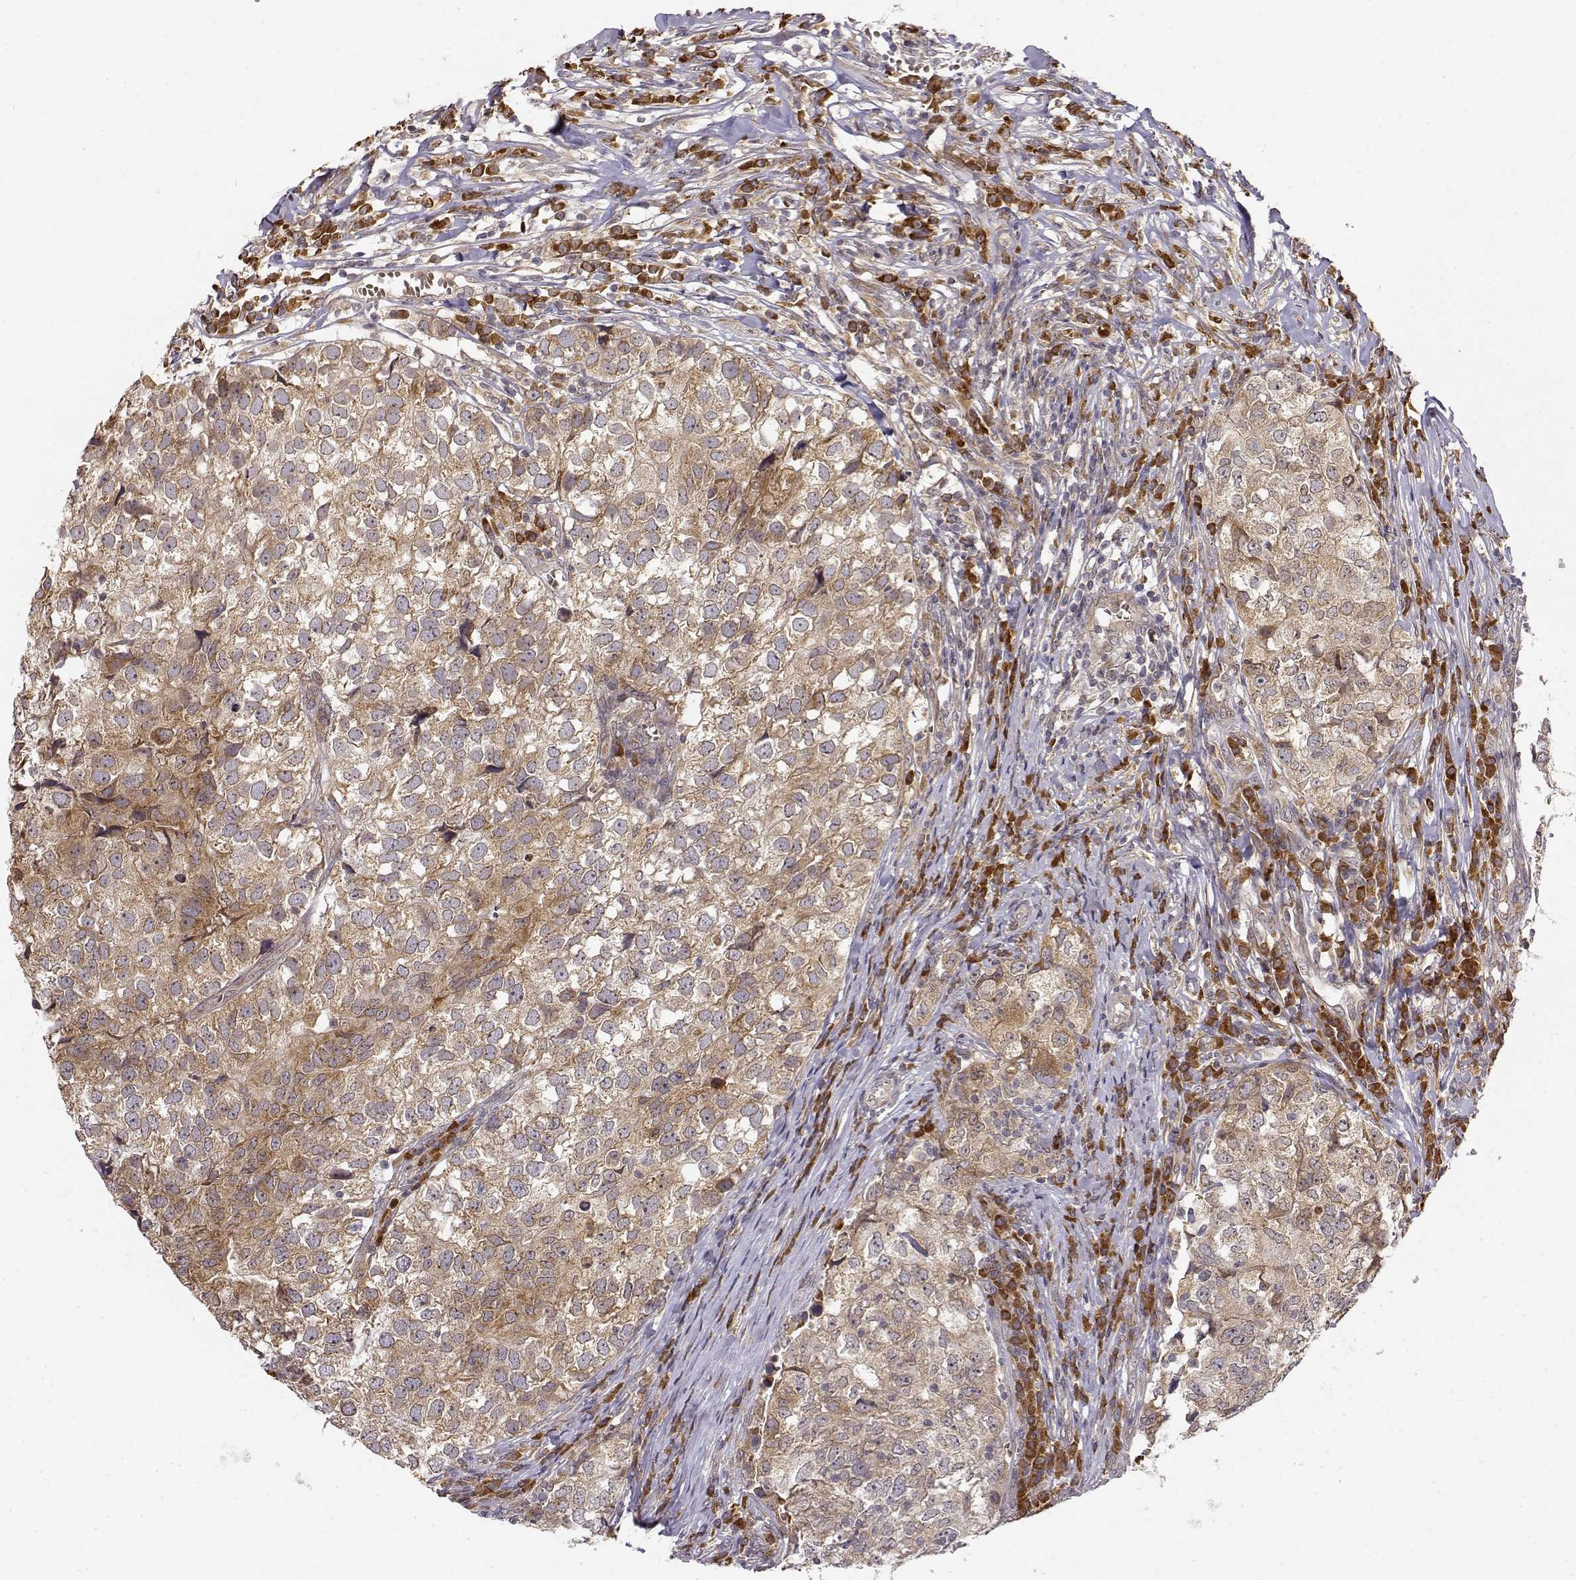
{"staining": {"intensity": "weak", "quantity": ">75%", "location": "cytoplasmic/membranous"}, "tissue": "breast cancer", "cell_type": "Tumor cells", "image_type": "cancer", "snomed": [{"axis": "morphology", "description": "Duct carcinoma"}, {"axis": "topography", "description": "Breast"}], "caption": "This is an image of immunohistochemistry staining of breast intraductal carcinoma, which shows weak staining in the cytoplasmic/membranous of tumor cells.", "gene": "ERGIC2", "patient": {"sex": "female", "age": 30}}